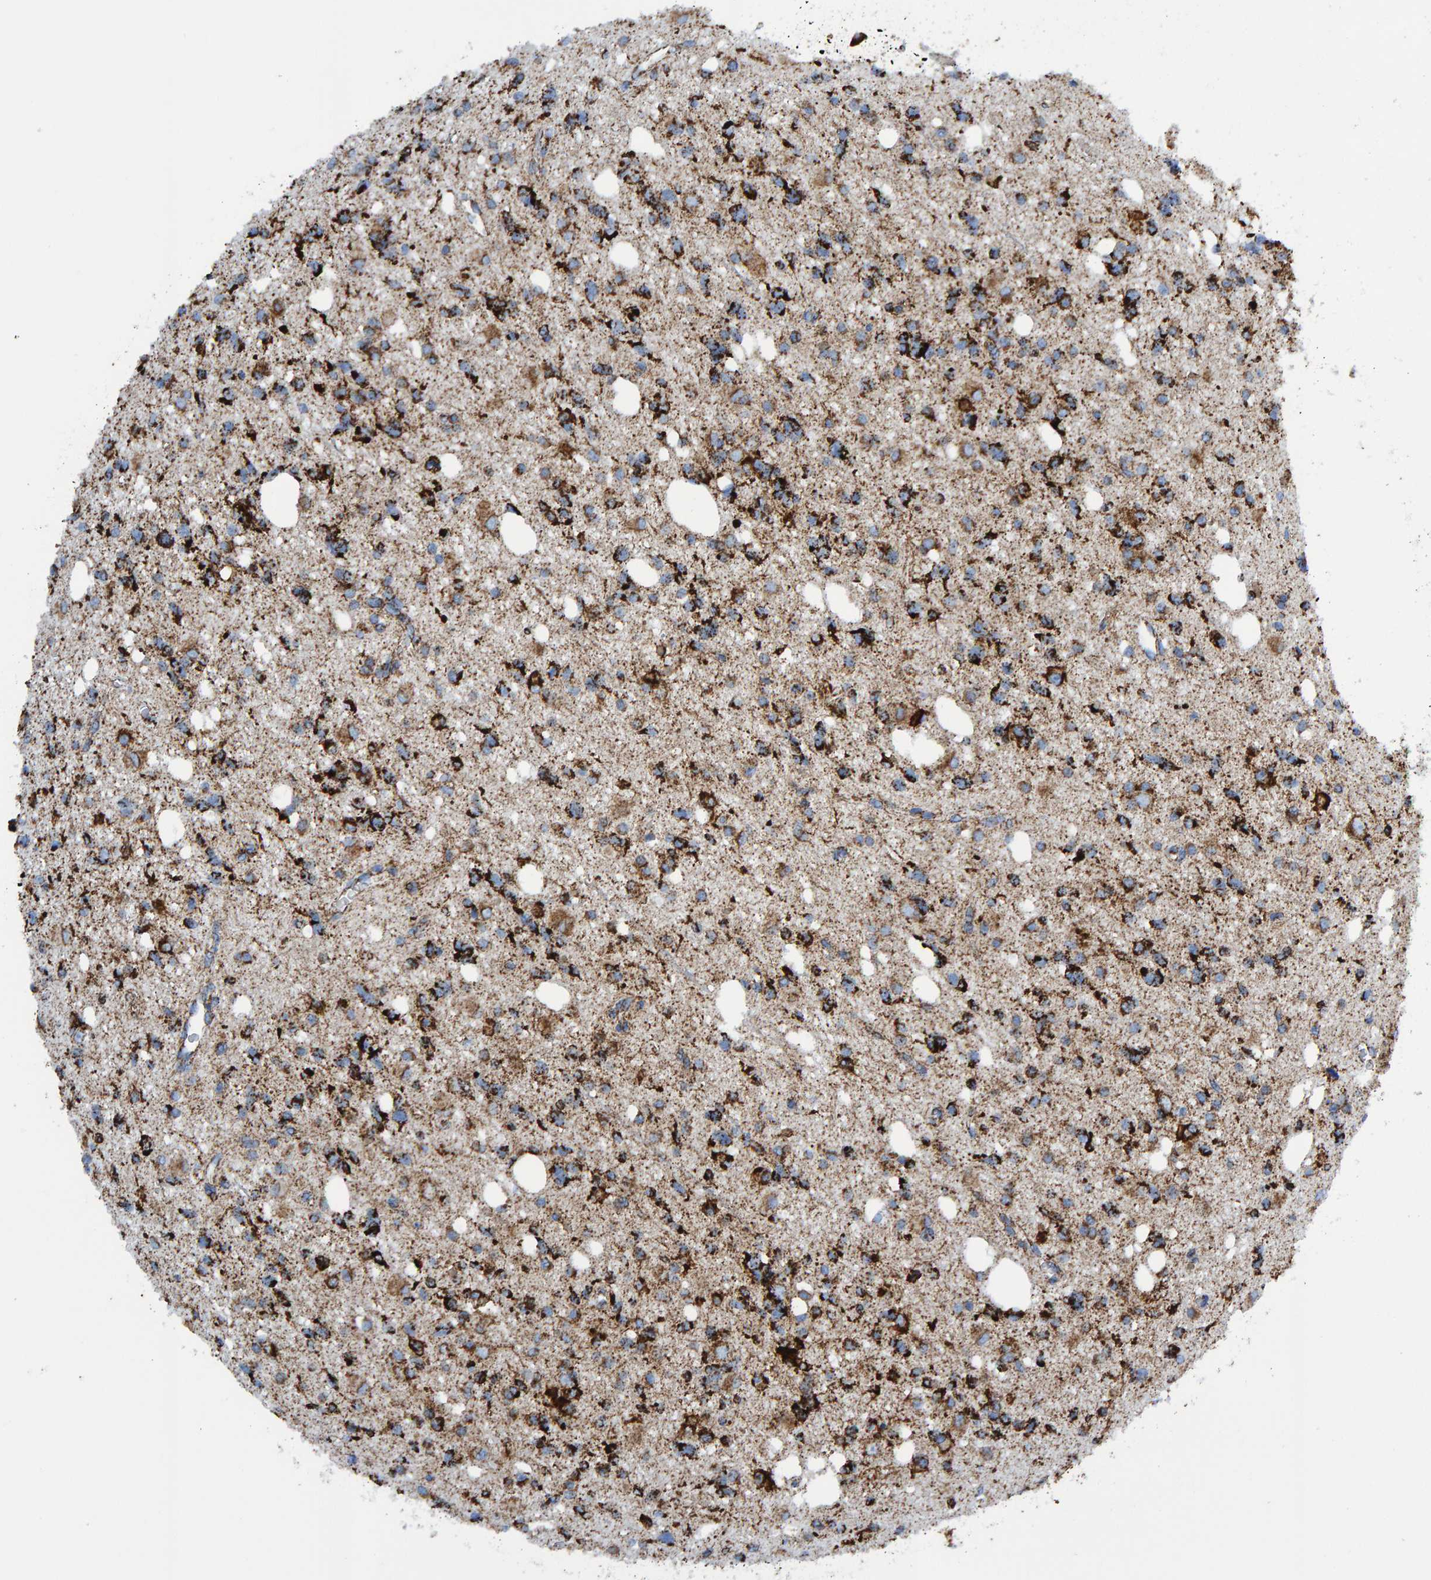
{"staining": {"intensity": "strong", "quantity": ">75%", "location": "cytoplasmic/membranous"}, "tissue": "glioma", "cell_type": "Tumor cells", "image_type": "cancer", "snomed": [{"axis": "morphology", "description": "Glioma, malignant, High grade"}, {"axis": "topography", "description": "Brain"}], "caption": "This is a photomicrograph of immunohistochemistry (IHC) staining of malignant glioma (high-grade), which shows strong staining in the cytoplasmic/membranous of tumor cells.", "gene": "ENSG00000262660", "patient": {"sex": "female", "age": 62}}